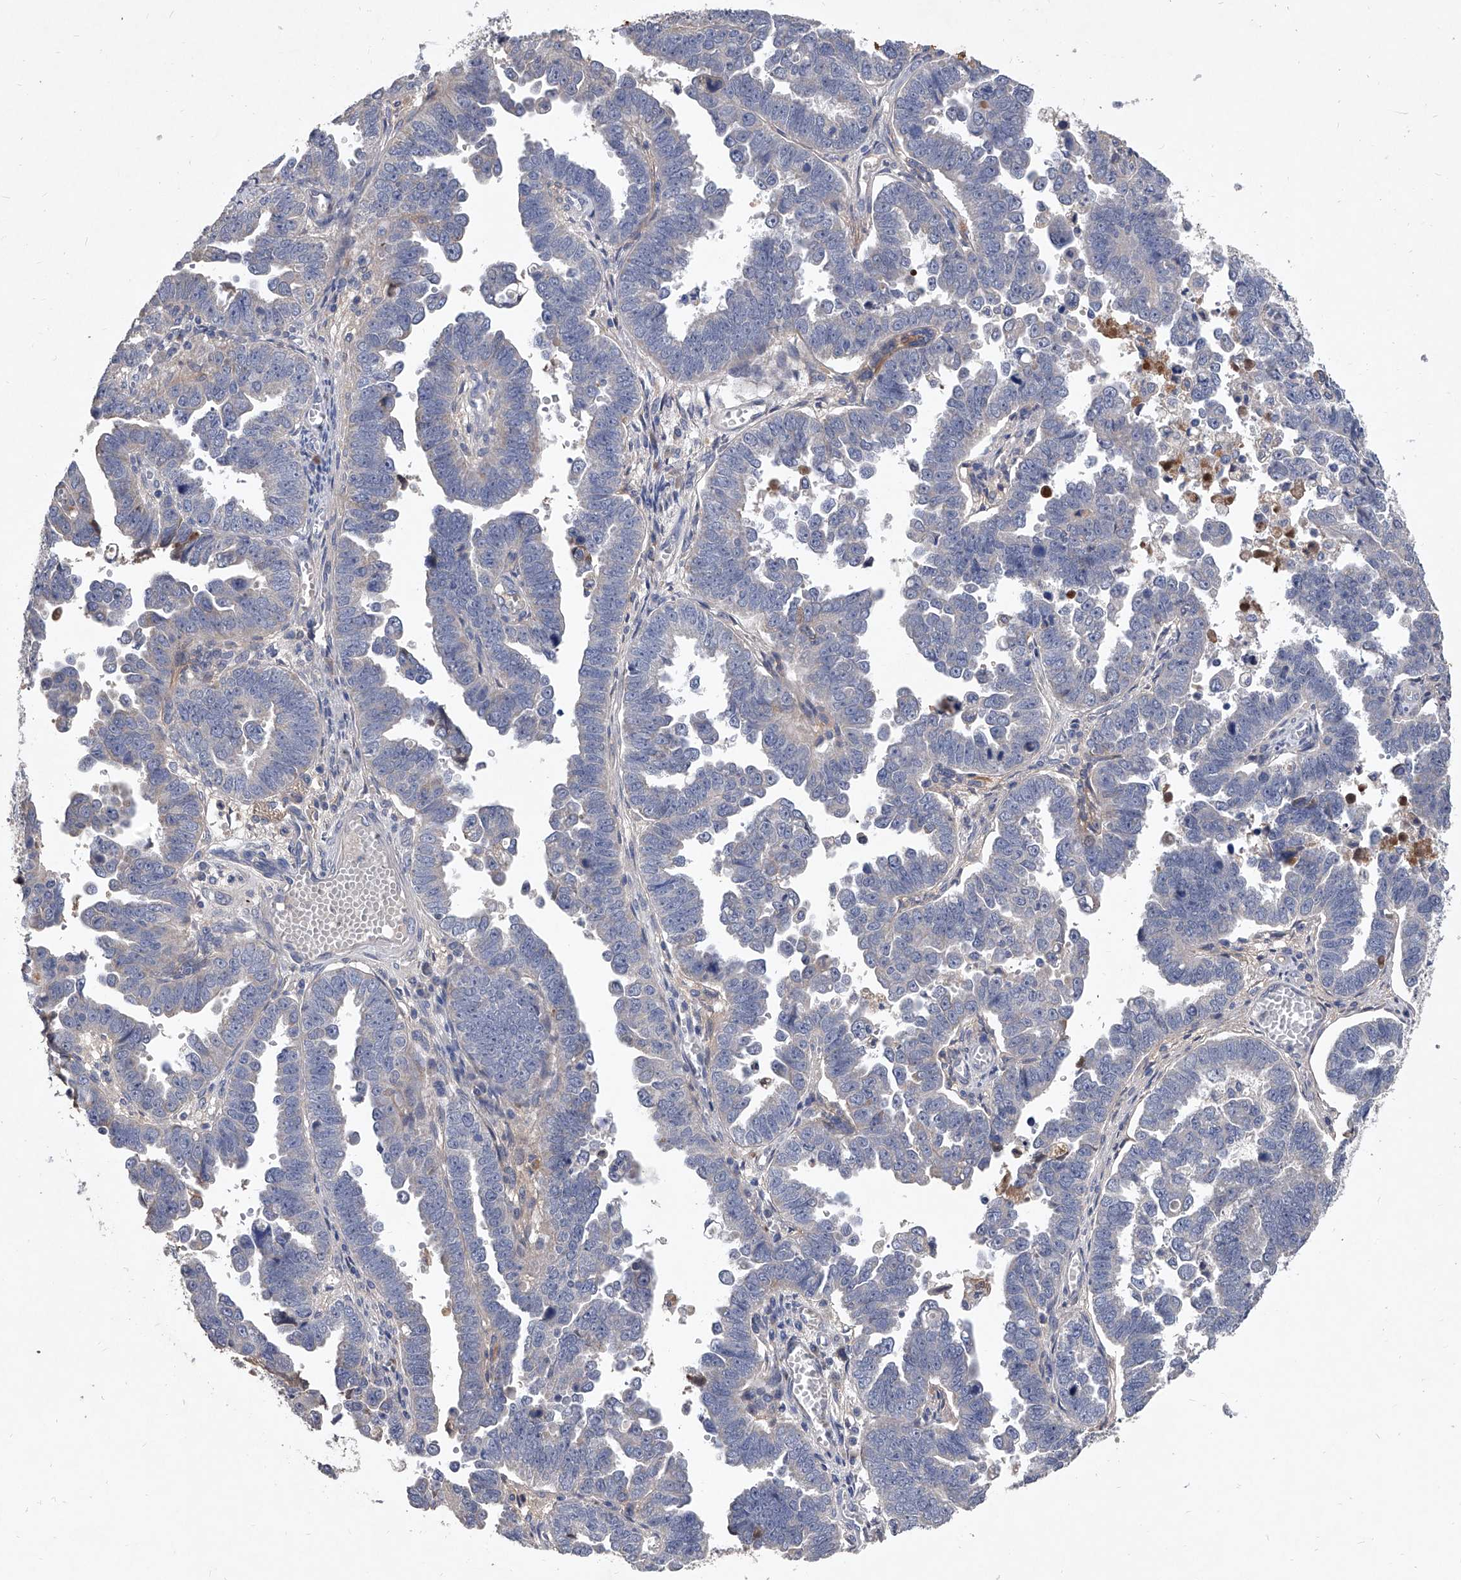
{"staining": {"intensity": "negative", "quantity": "none", "location": "none"}, "tissue": "endometrial cancer", "cell_type": "Tumor cells", "image_type": "cancer", "snomed": [{"axis": "morphology", "description": "Adenocarcinoma, NOS"}, {"axis": "topography", "description": "Endometrium"}], "caption": "This image is of endometrial adenocarcinoma stained with immunohistochemistry to label a protein in brown with the nuclei are counter-stained blue. There is no staining in tumor cells. (Immunohistochemistry (ihc), brightfield microscopy, high magnification).", "gene": "C5", "patient": {"sex": "female", "age": 75}}